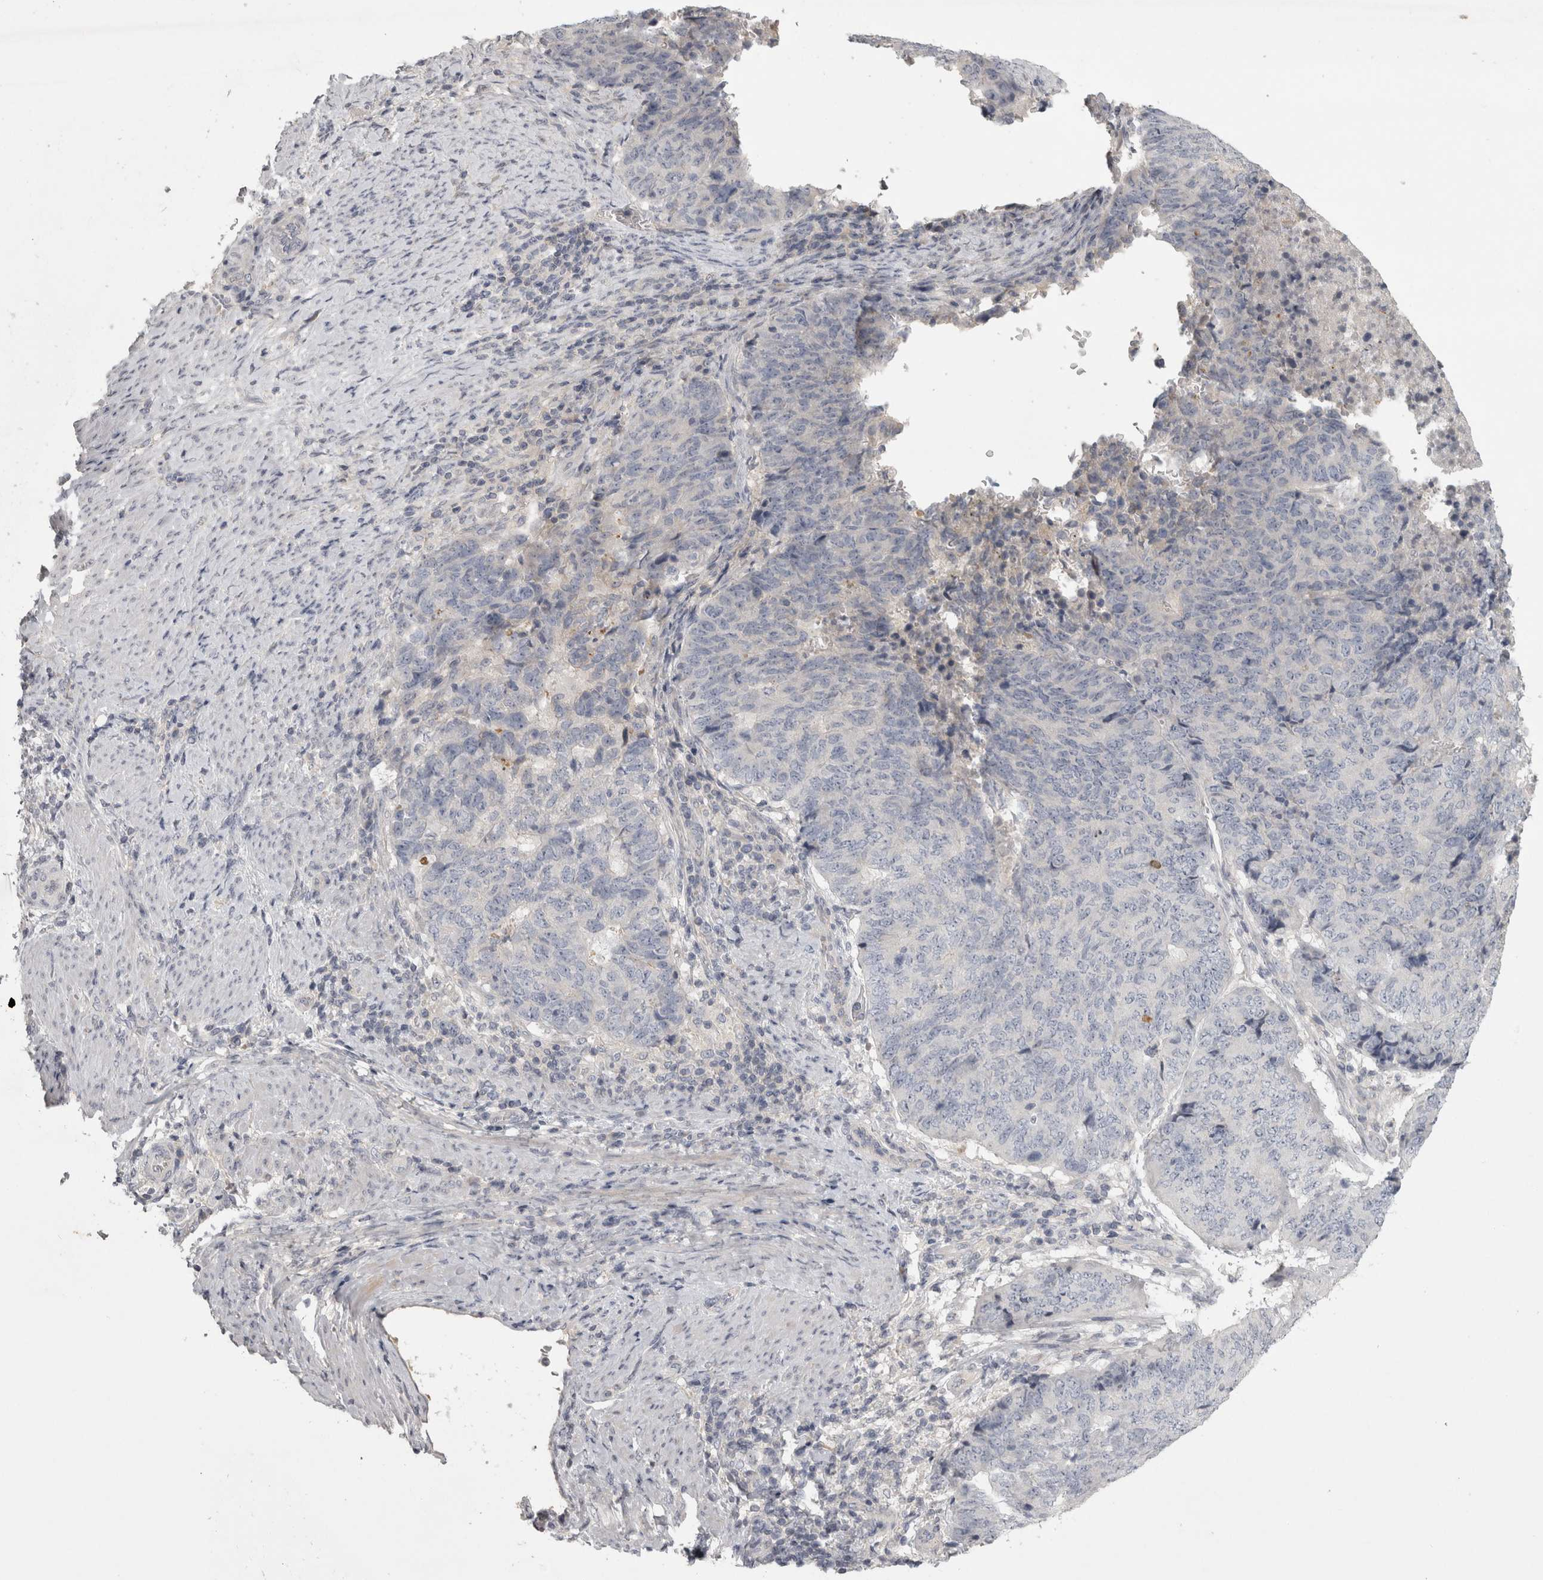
{"staining": {"intensity": "negative", "quantity": "none", "location": "none"}, "tissue": "endometrial cancer", "cell_type": "Tumor cells", "image_type": "cancer", "snomed": [{"axis": "morphology", "description": "Adenocarcinoma, NOS"}, {"axis": "topography", "description": "Endometrium"}], "caption": "IHC histopathology image of neoplastic tissue: human endometrial adenocarcinoma stained with DAB exhibits no significant protein expression in tumor cells. Brightfield microscopy of IHC stained with DAB (3,3'-diaminobenzidine) (brown) and hematoxylin (blue), captured at high magnification.", "gene": "ENPP7", "patient": {"sex": "female", "age": 80}}